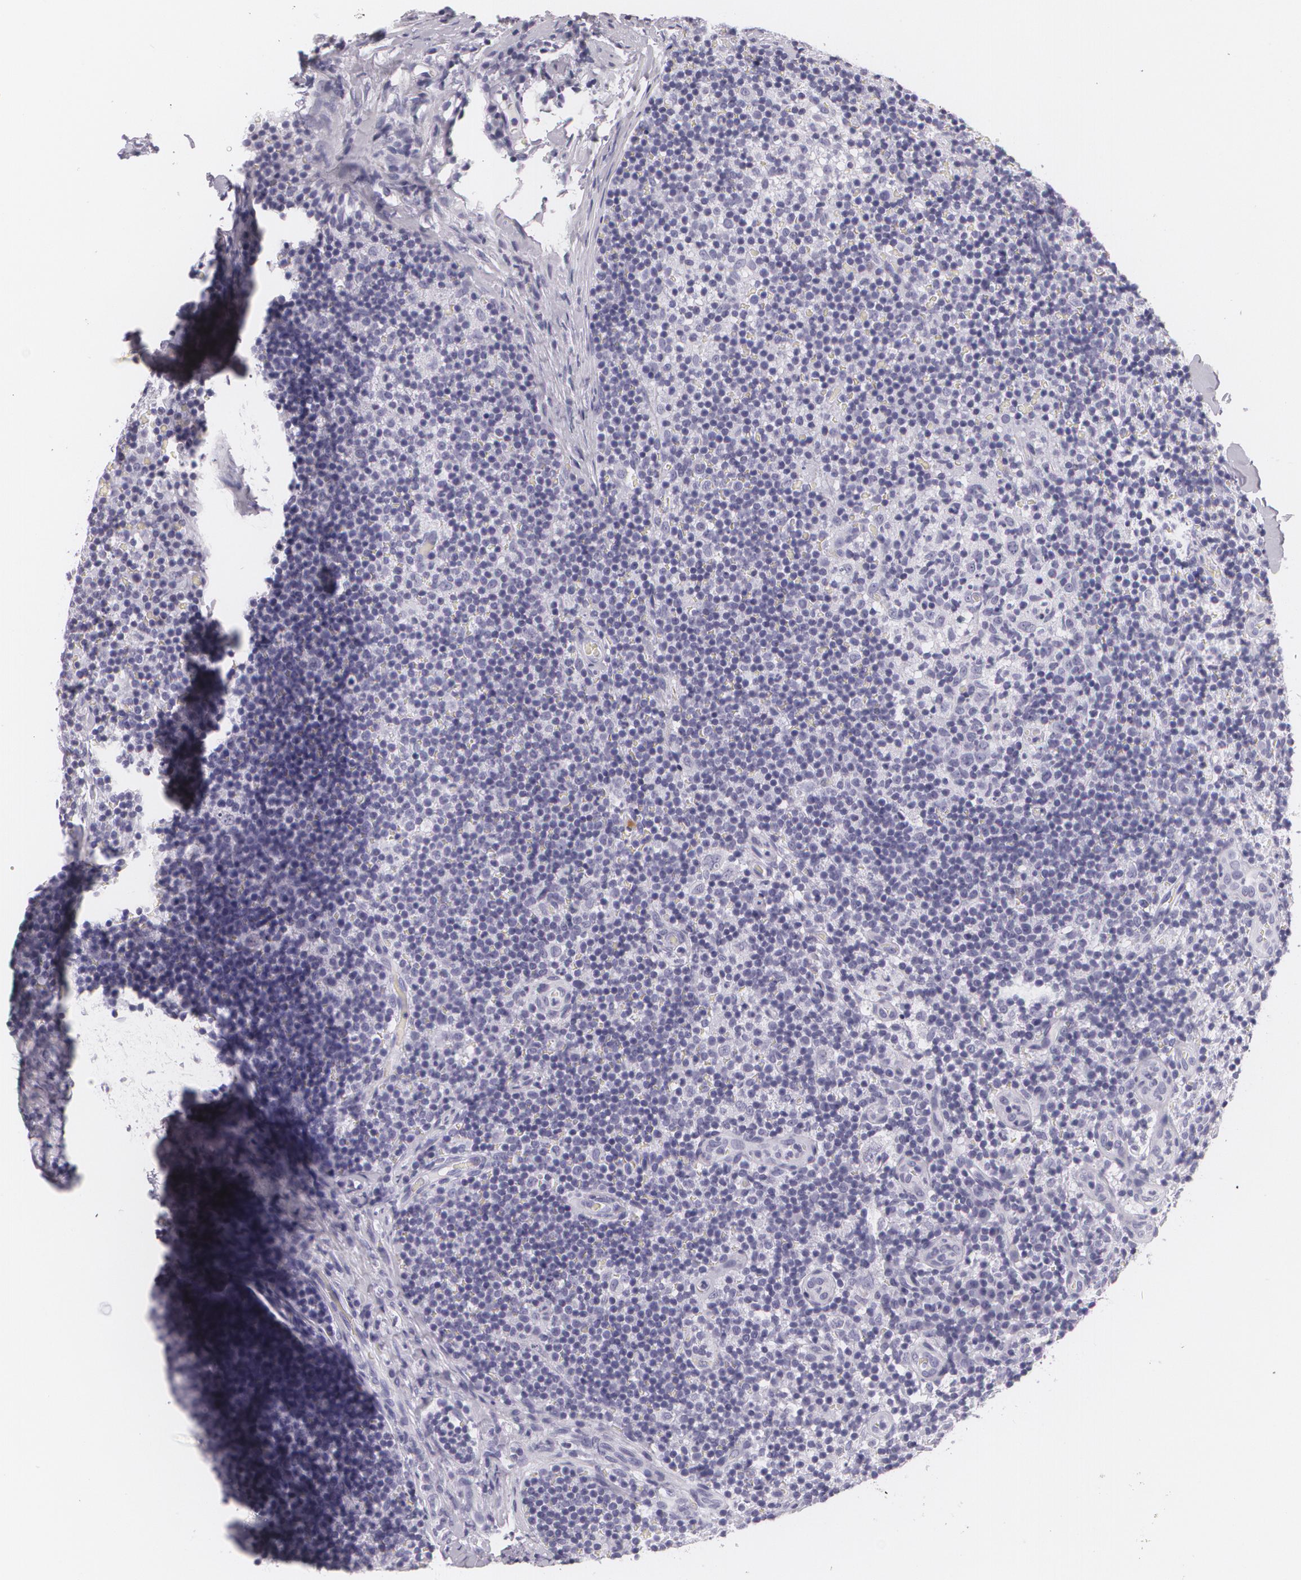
{"staining": {"intensity": "negative", "quantity": "none", "location": "none"}, "tissue": "lymph node", "cell_type": "Germinal center cells", "image_type": "normal", "snomed": [{"axis": "morphology", "description": "Normal tissue, NOS"}, {"axis": "morphology", "description": "Inflammation, NOS"}, {"axis": "topography", "description": "Lymph node"}], "caption": "This is an IHC image of benign lymph node. There is no positivity in germinal center cells.", "gene": "DLG4", "patient": {"sex": "male", "age": 46}}